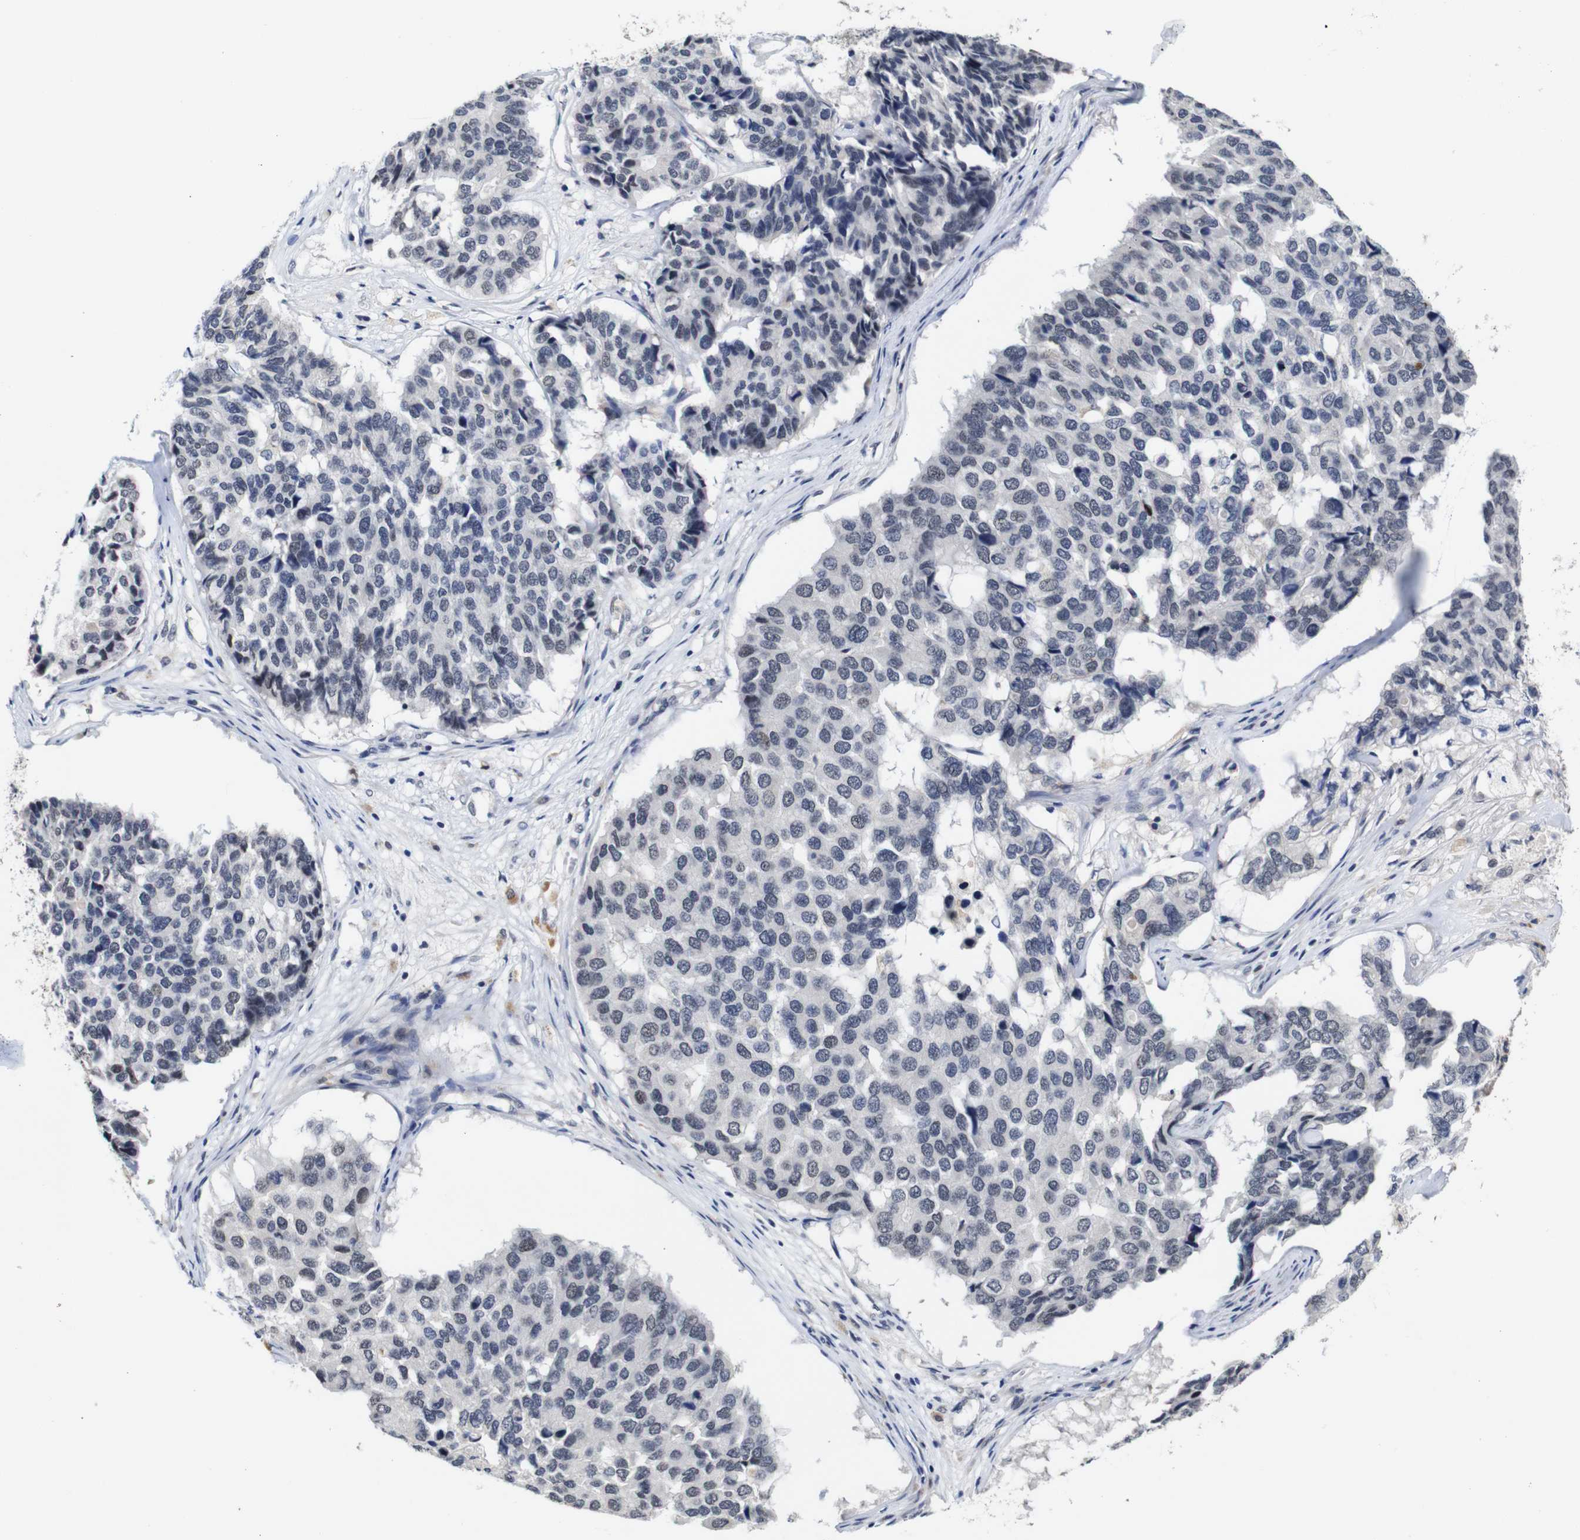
{"staining": {"intensity": "negative", "quantity": "none", "location": "none"}, "tissue": "pancreatic cancer", "cell_type": "Tumor cells", "image_type": "cancer", "snomed": [{"axis": "morphology", "description": "Adenocarcinoma, NOS"}, {"axis": "topography", "description": "Pancreas"}], "caption": "The micrograph exhibits no significant positivity in tumor cells of pancreatic cancer. Brightfield microscopy of immunohistochemistry stained with DAB (brown) and hematoxylin (blue), captured at high magnification.", "gene": "NTRK3", "patient": {"sex": "male", "age": 50}}